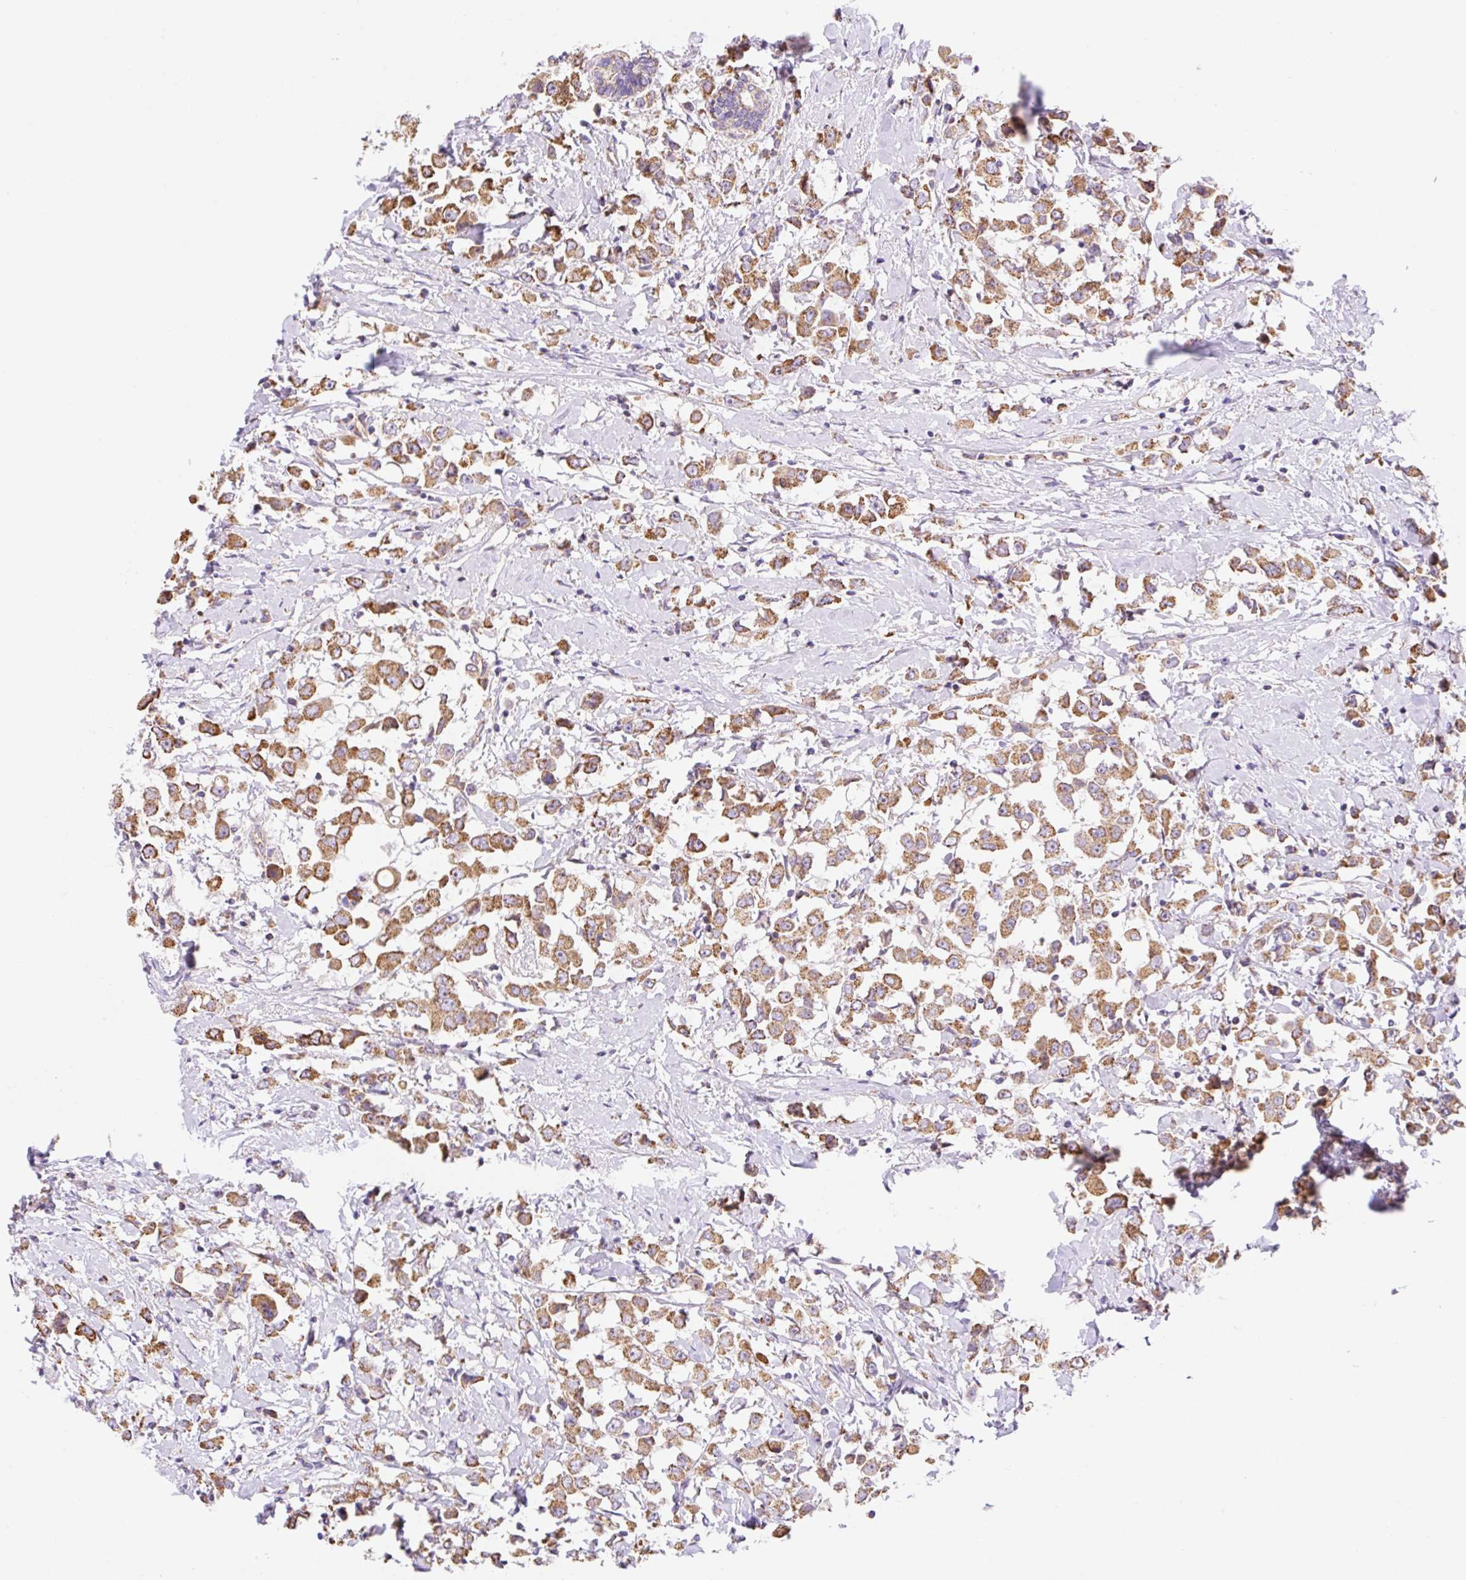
{"staining": {"intensity": "moderate", "quantity": ">75%", "location": "cytoplasmic/membranous"}, "tissue": "breast cancer", "cell_type": "Tumor cells", "image_type": "cancer", "snomed": [{"axis": "morphology", "description": "Duct carcinoma"}, {"axis": "topography", "description": "Breast"}], "caption": "IHC image of neoplastic tissue: human breast cancer (invasive ductal carcinoma) stained using immunohistochemistry (IHC) exhibits medium levels of moderate protein expression localized specifically in the cytoplasmic/membranous of tumor cells, appearing as a cytoplasmic/membranous brown color.", "gene": "ESAM", "patient": {"sex": "female", "age": 61}}